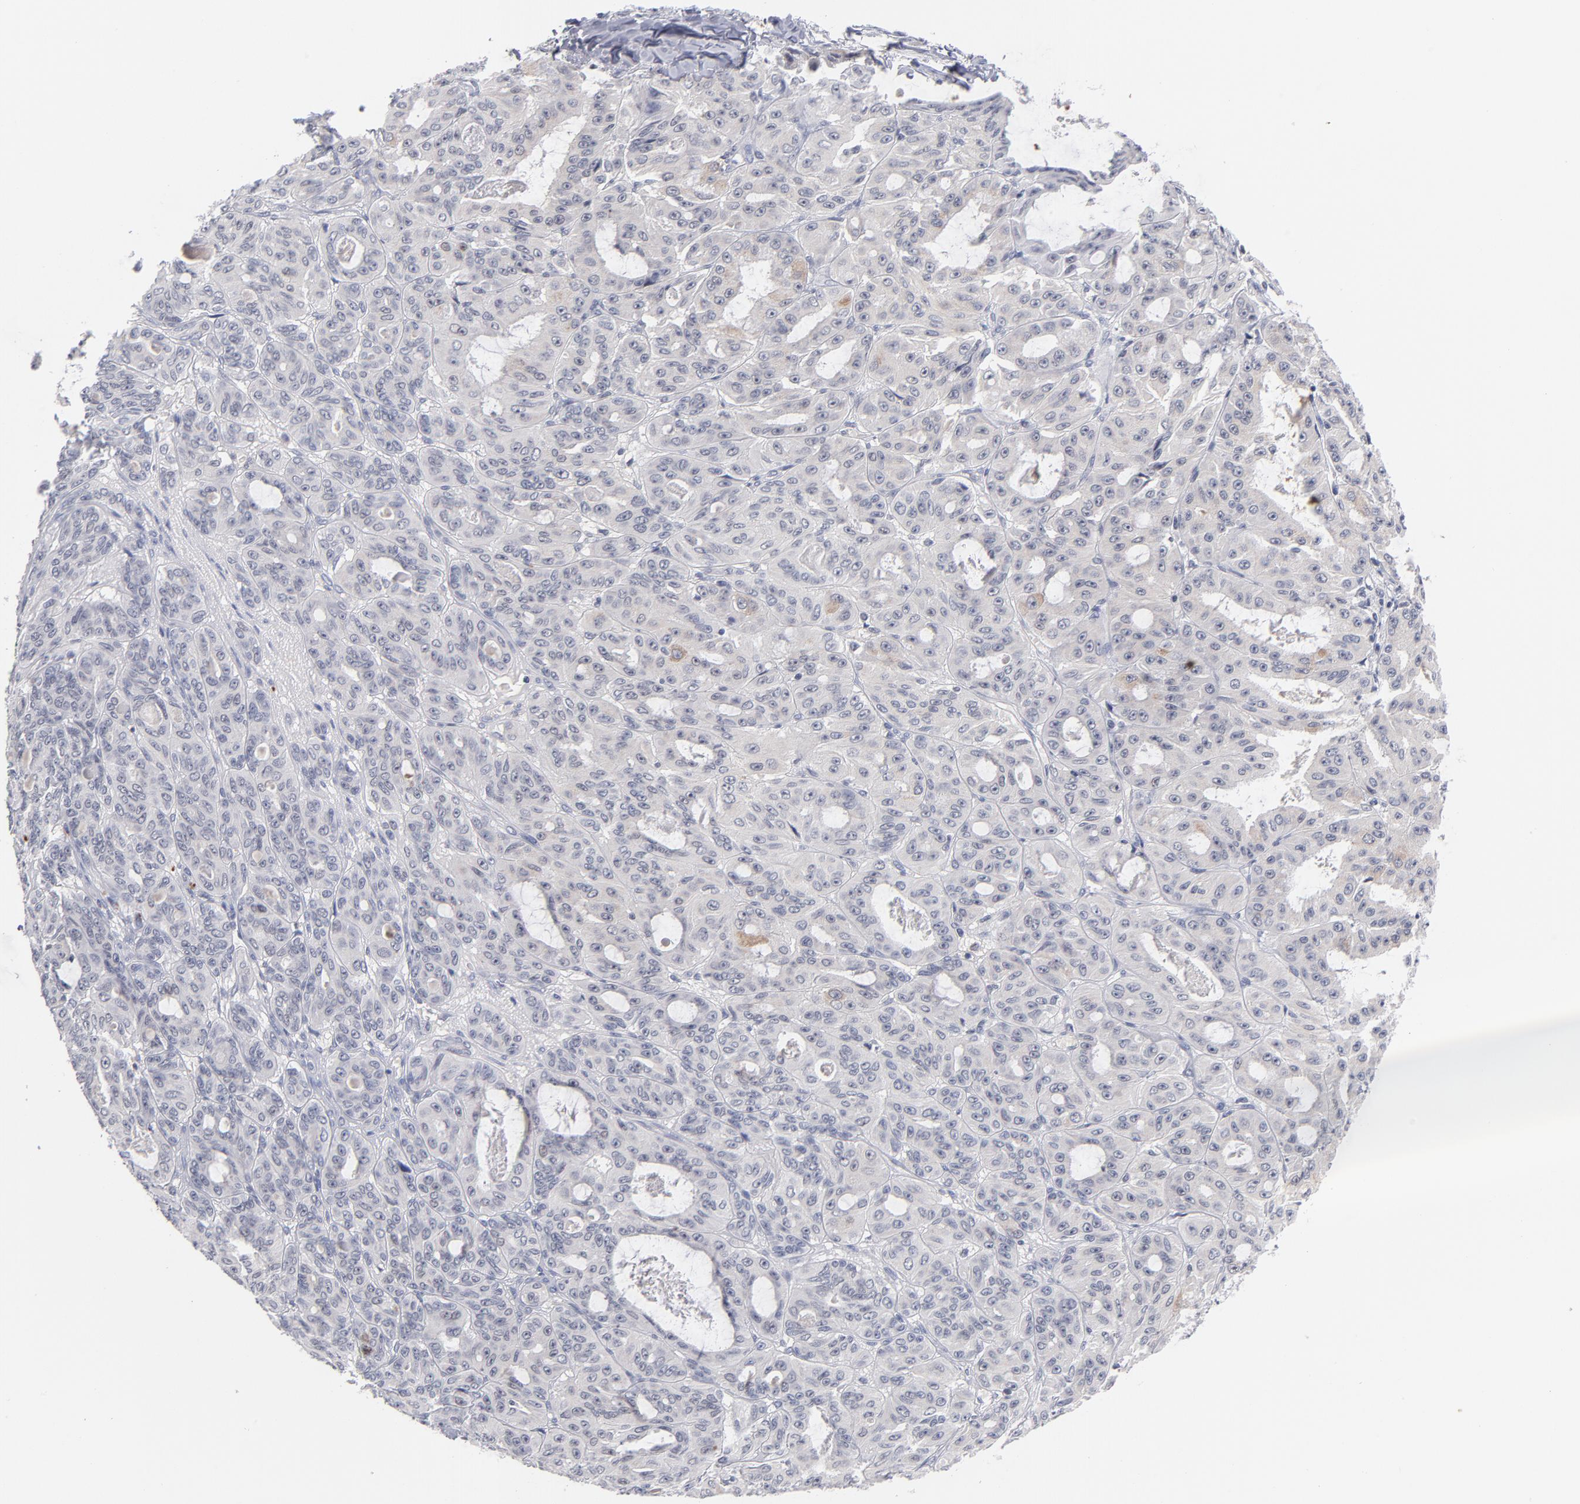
{"staining": {"intensity": "negative", "quantity": "none", "location": "none"}, "tissue": "ovarian cancer", "cell_type": "Tumor cells", "image_type": "cancer", "snomed": [{"axis": "morphology", "description": "Carcinoma, endometroid"}, {"axis": "topography", "description": "Ovary"}], "caption": "Ovarian cancer (endometroid carcinoma) was stained to show a protein in brown. There is no significant expression in tumor cells.", "gene": "PARP1", "patient": {"sex": "female", "age": 61}}